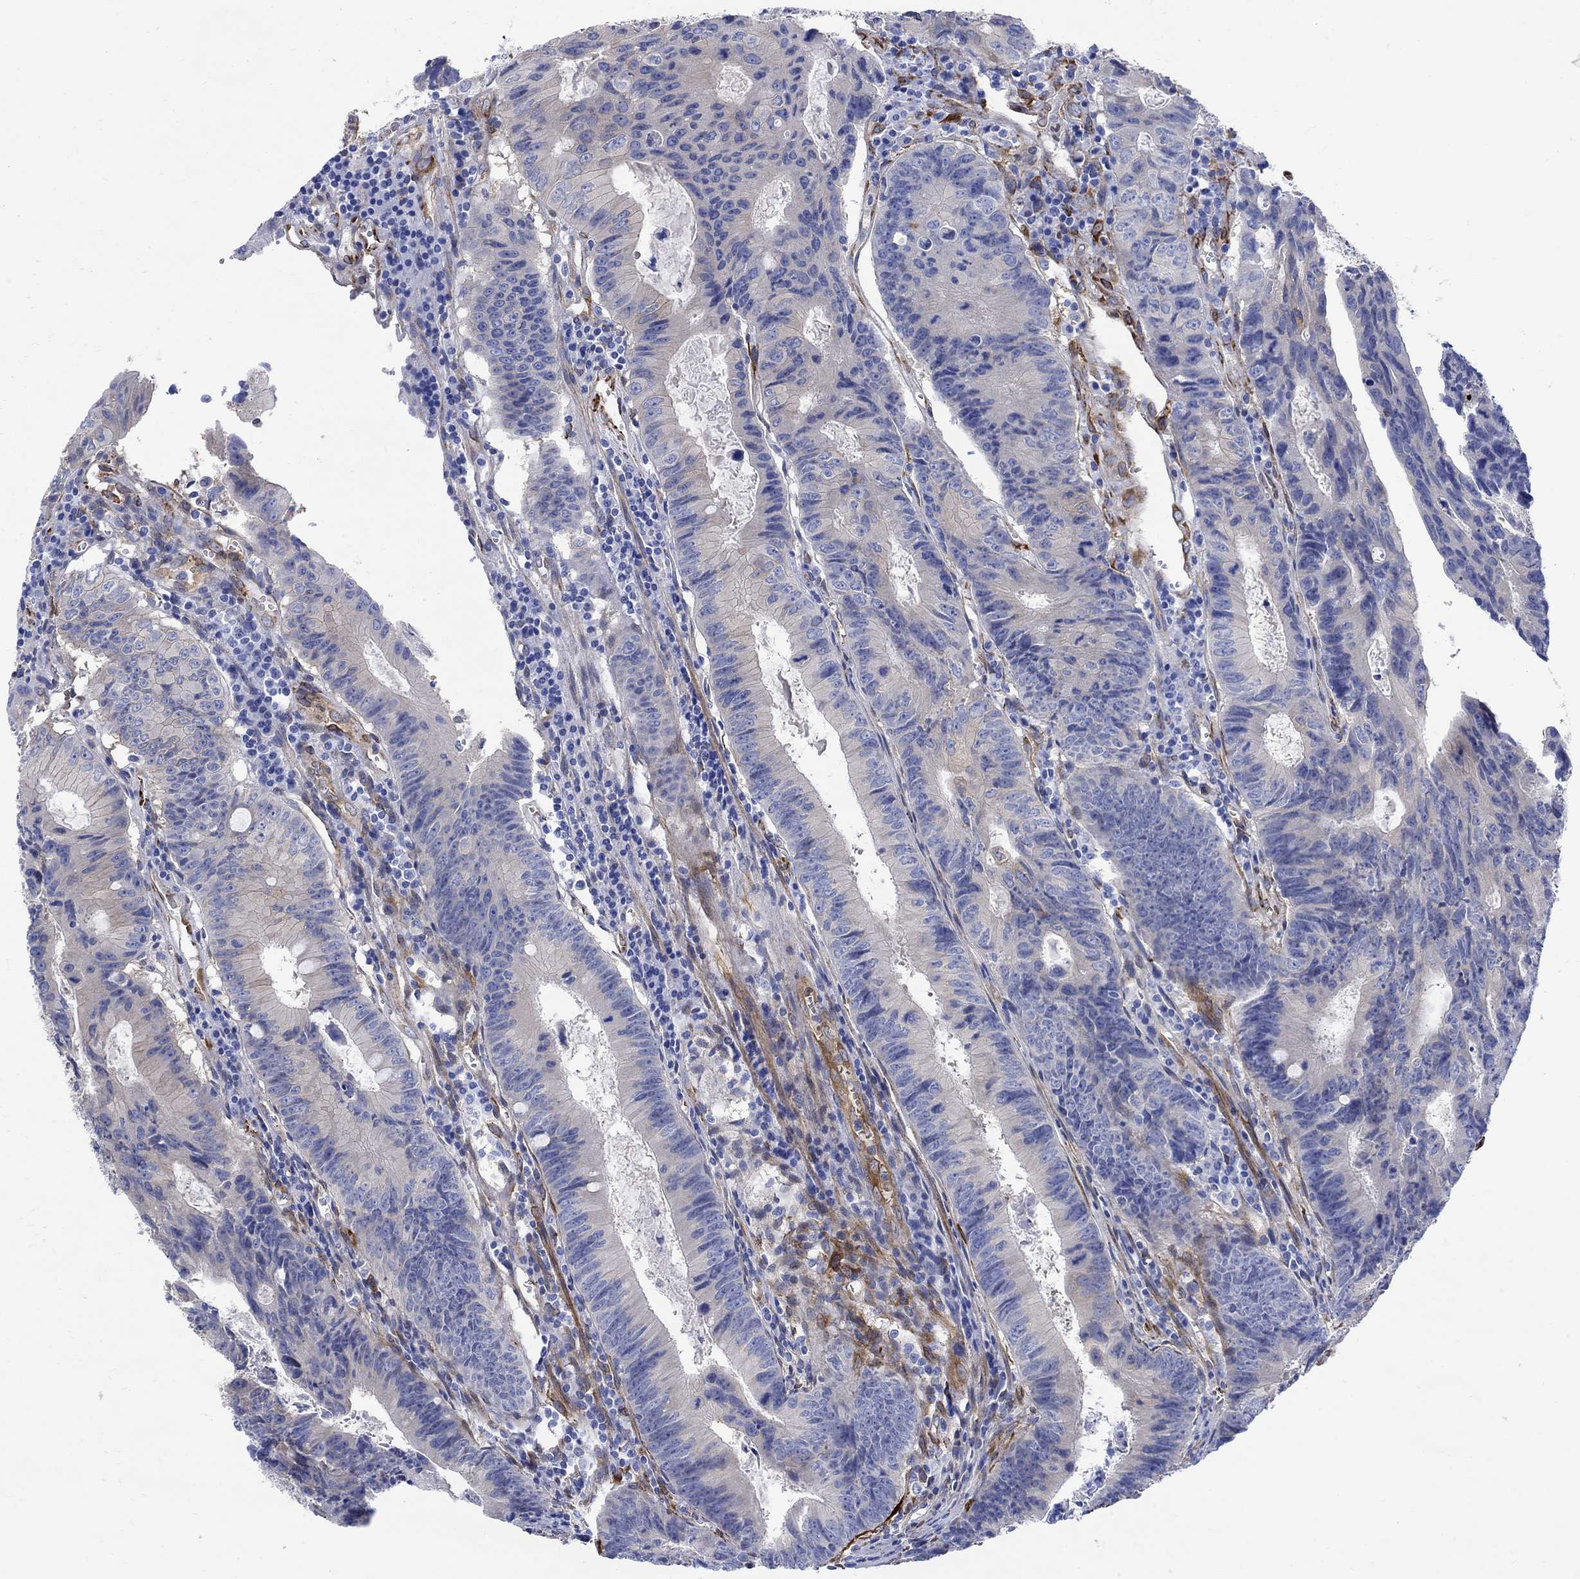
{"staining": {"intensity": "negative", "quantity": "none", "location": "none"}, "tissue": "colorectal cancer", "cell_type": "Tumor cells", "image_type": "cancer", "snomed": [{"axis": "morphology", "description": "Adenocarcinoma, NOS"}, {"axis": "topography", "description": "Colon"}], "caption": "High power microscopy histopathology image of an immunohistochemistry image of colorectal cancer, revealing no significant expression in tumor cells. (Stains: DAB immunohistochemistry (IHC) with hematoxylin counter stain, Microscopy: brightfield microscopy at high magnification).", "gene": "TGM2", "patient": {"sex": "female", "age": 87}}